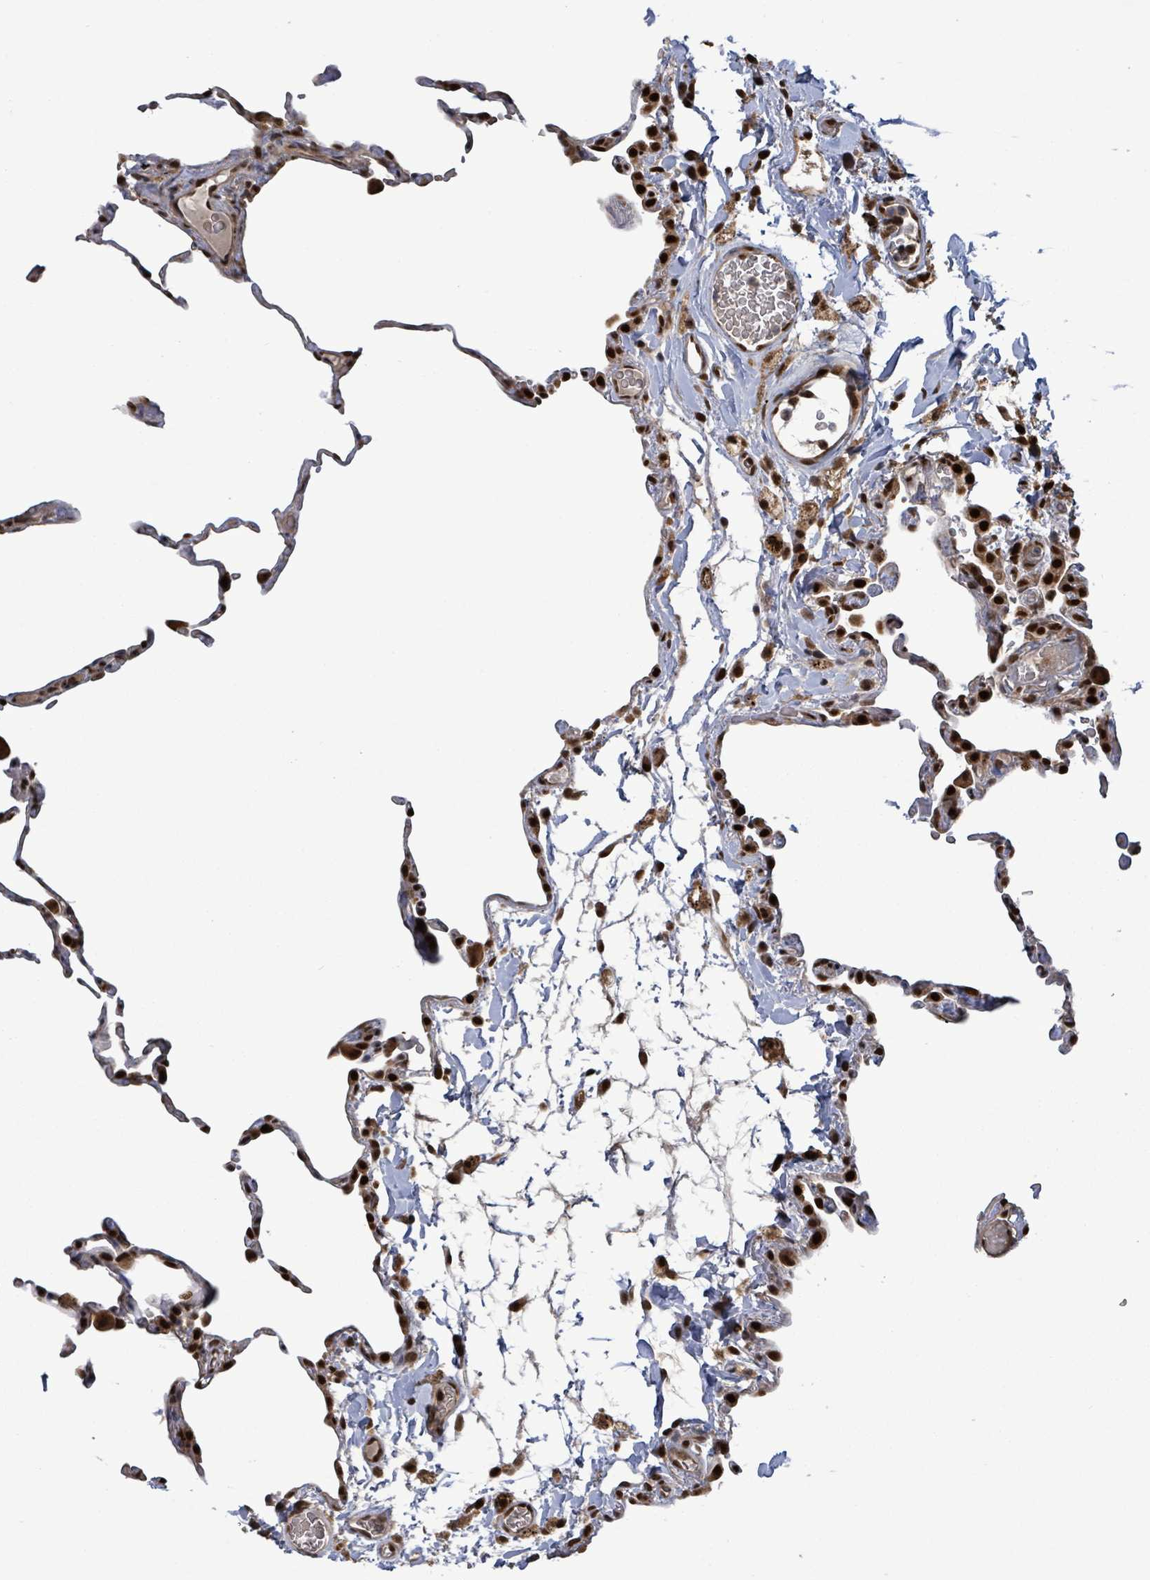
{"staining": {"intensity": "strong", "quantity": ">75%", "location": "nuclear"}, "tissue": "lung", "cell_type": "Alveolar cells", "image_type": "normal", "snomed": [{"axis": "morphology", "description": "Normal tissue, NOS"}, {"axis": "topography", "description": "Lung"}], "caption": "Strong nuclear positivity for a protein is identified in approximately >75% of alveolar cells of normal lung using immunohistochemistry (IHC).", "gene": "PATZ1", "patient": {"sex": "female", "age": 57}}